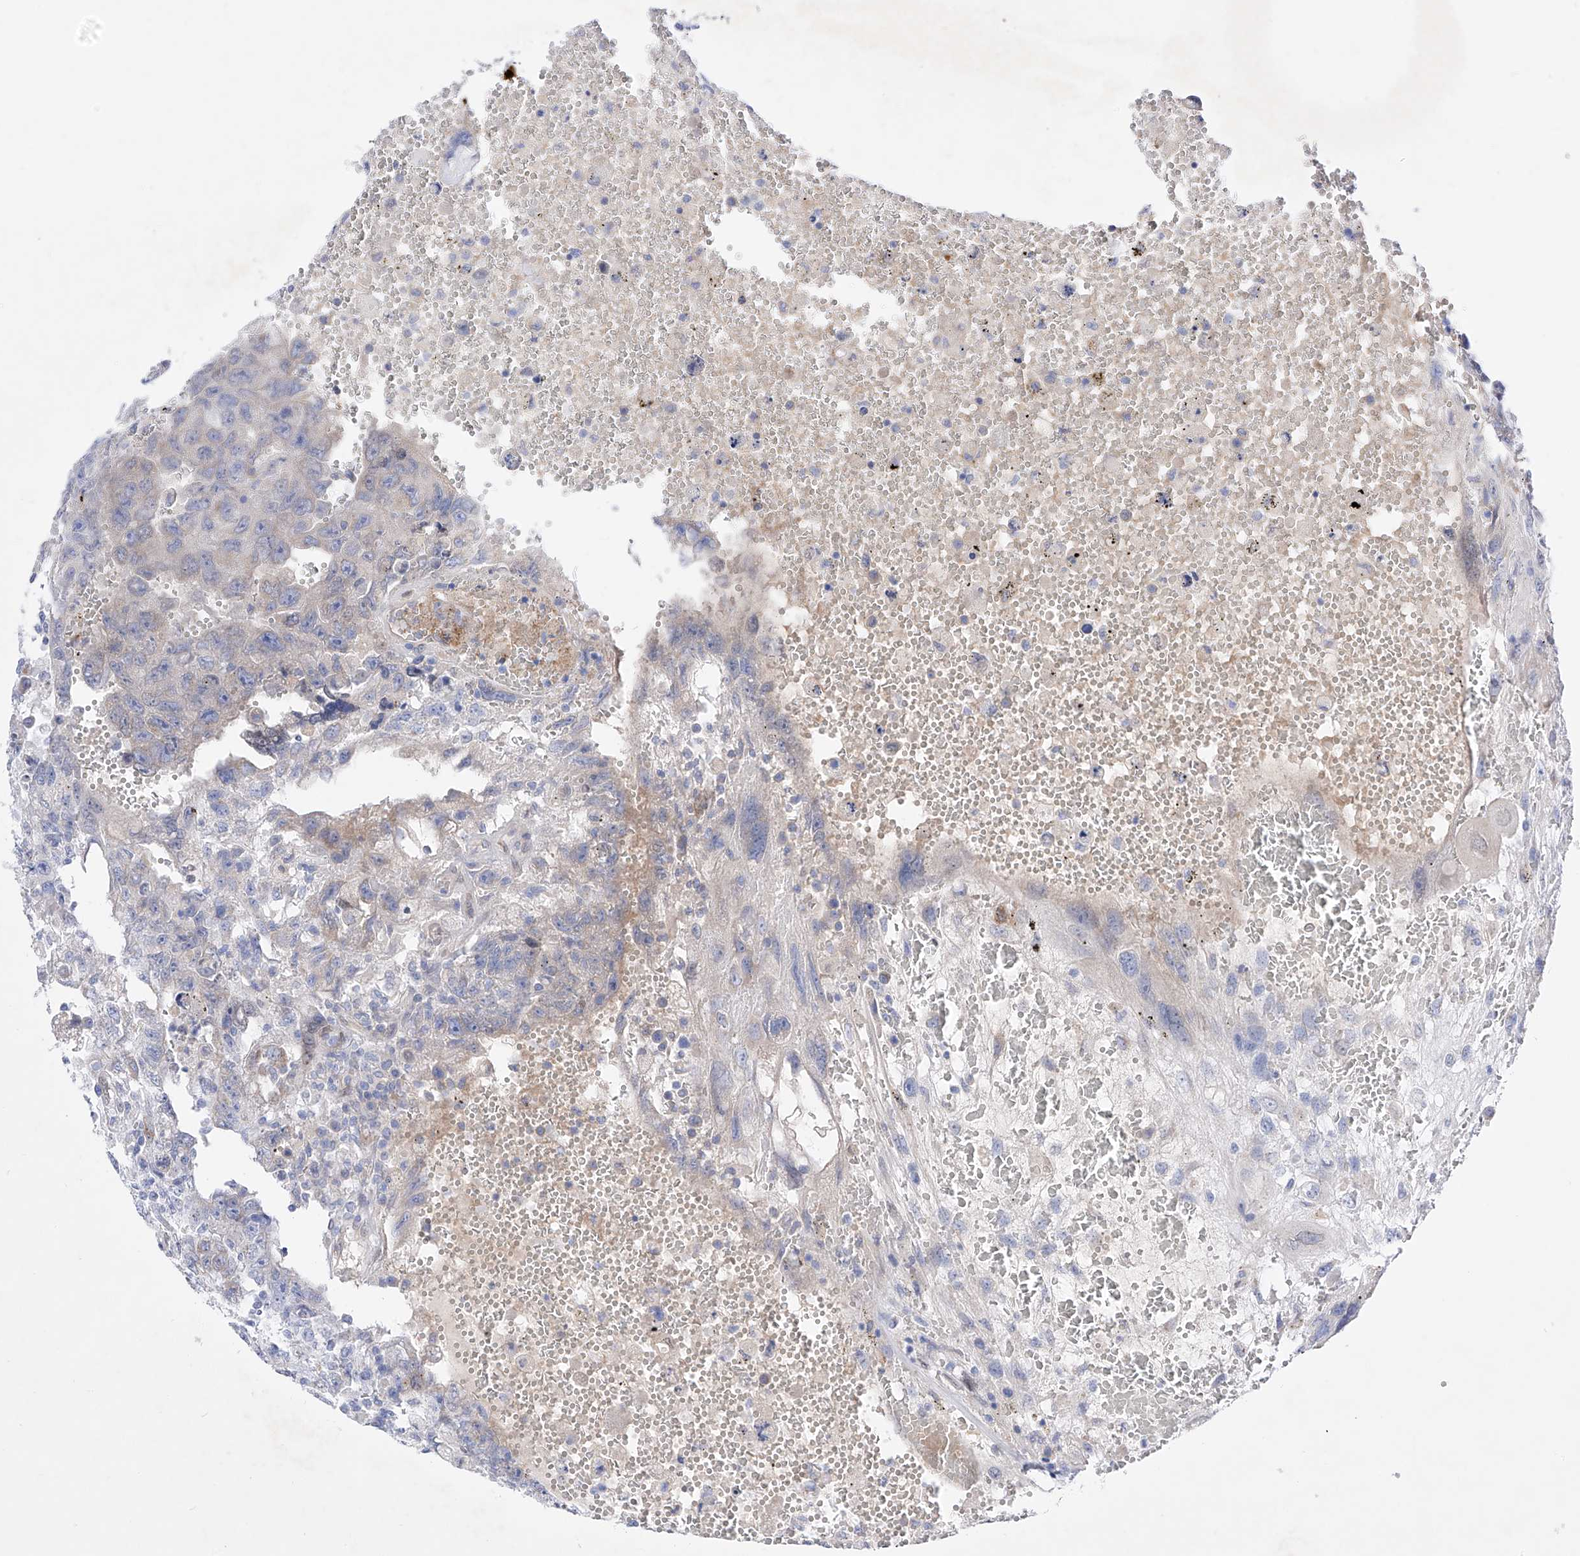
{"staining": {"intensity": "negative", "quantity": "none", "location": "none"}, "tissue": "testis cancer", "cell_type": "Tumor cells", "image_type": "cancer", "snomed": [{"axis": "morphology", "description": "Carcinoma, Embryonal, NOS"}, {"axis": "topography", "description": "Testis"}], "caption": "Image shows no significant protein staining in tumor cells of embryonal carcinoma (testis).", "gene": "LCLAT1", "patient": {"sex": "male", "age": 26}}